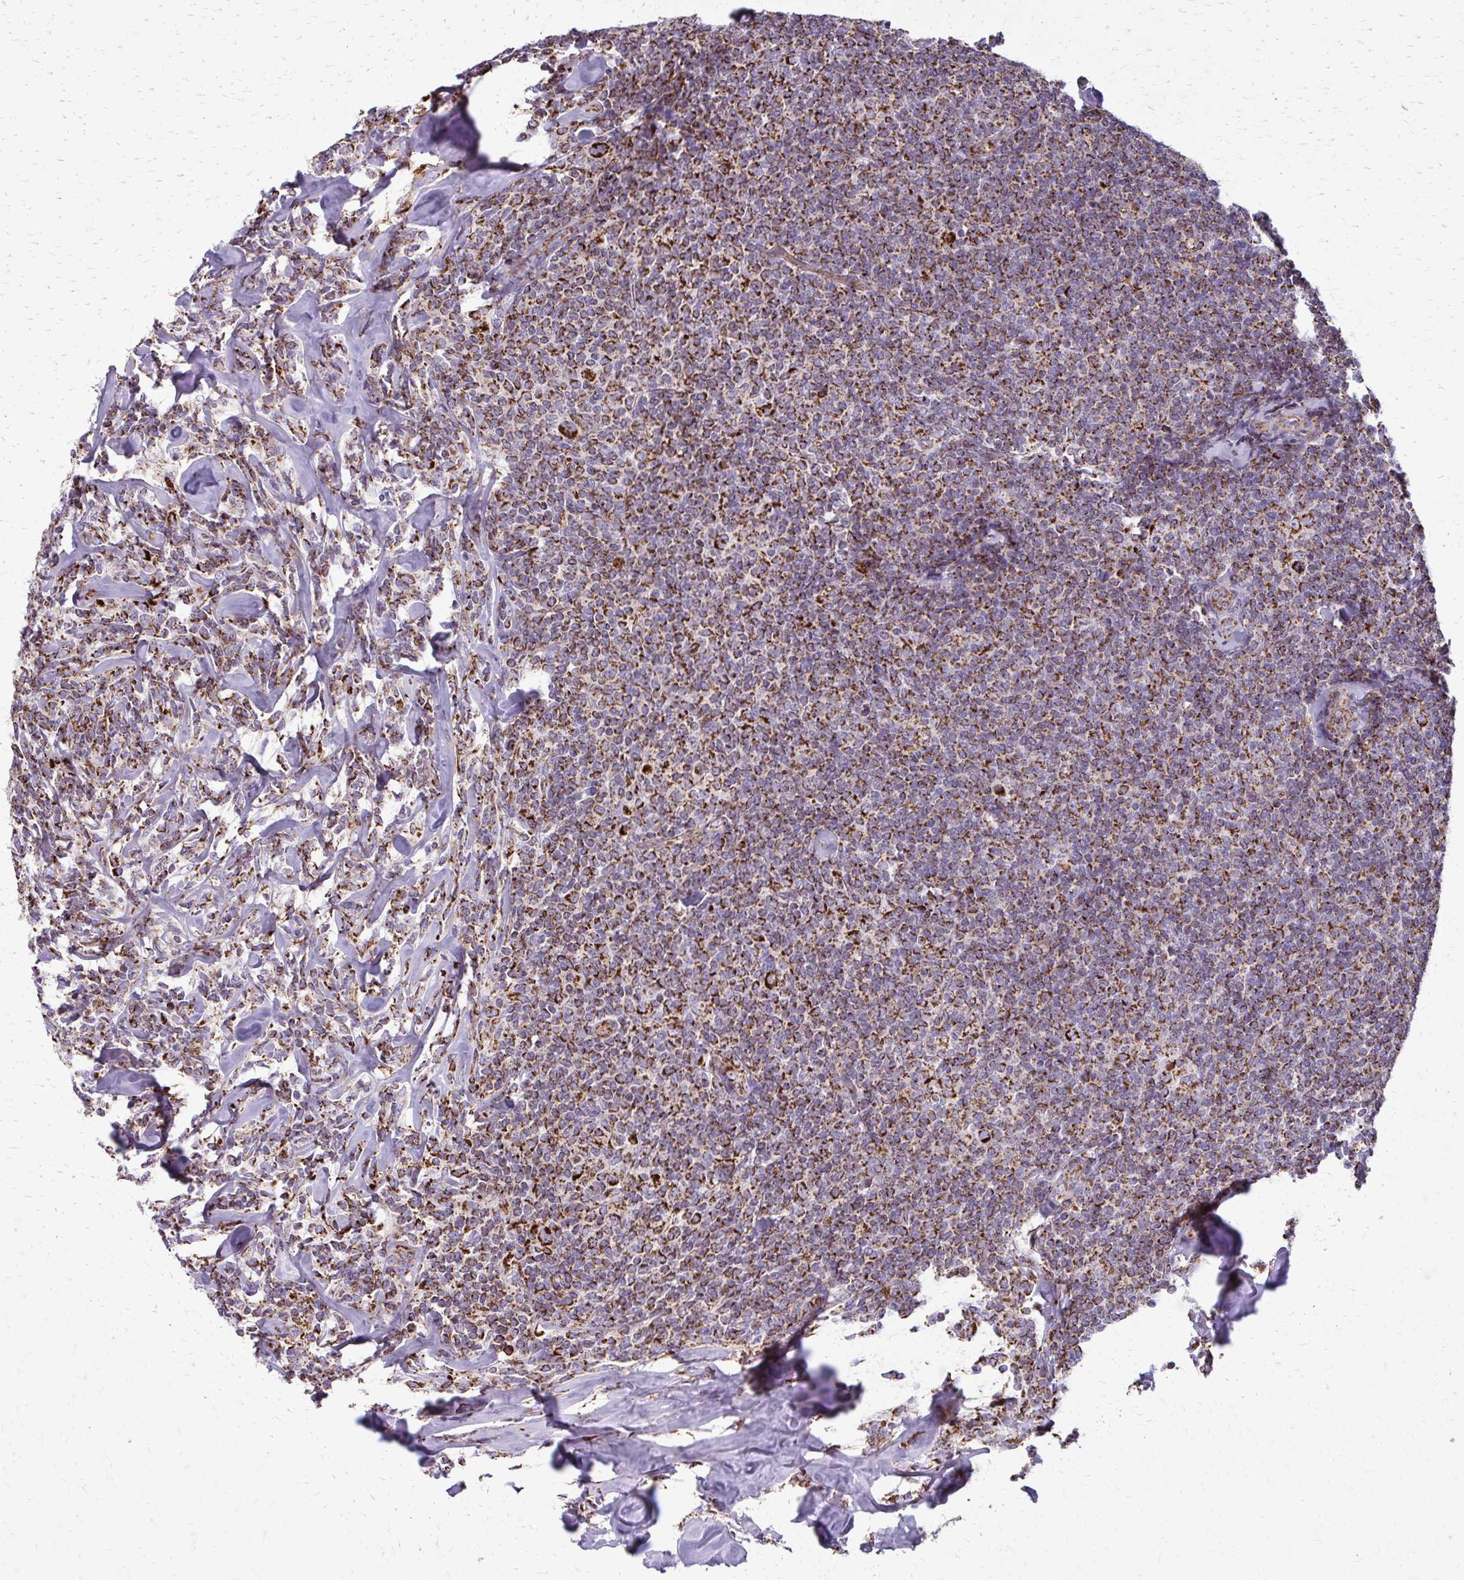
{"staining": {"intensity": "strong", "quantity": ">75%", "location": "cytoplasmic/membranous"}, "tissue": "lymphoma", "cell_type": "Tumor cells", "image_type": "cancer", "snomed": [{"axis": "morphology", "description": "Malignant lymphoma, non-Hodgkin's type, Low grade"}, {"axis": "topography", "description": "Lymph node"}], "caption": "An image of lymphoma stained for a protein exhibits strong cytoplasmic/membranous brown staining in tumor cells.", "gene": "TVP23A", "patient": {"sex": "female", "age": 56}}